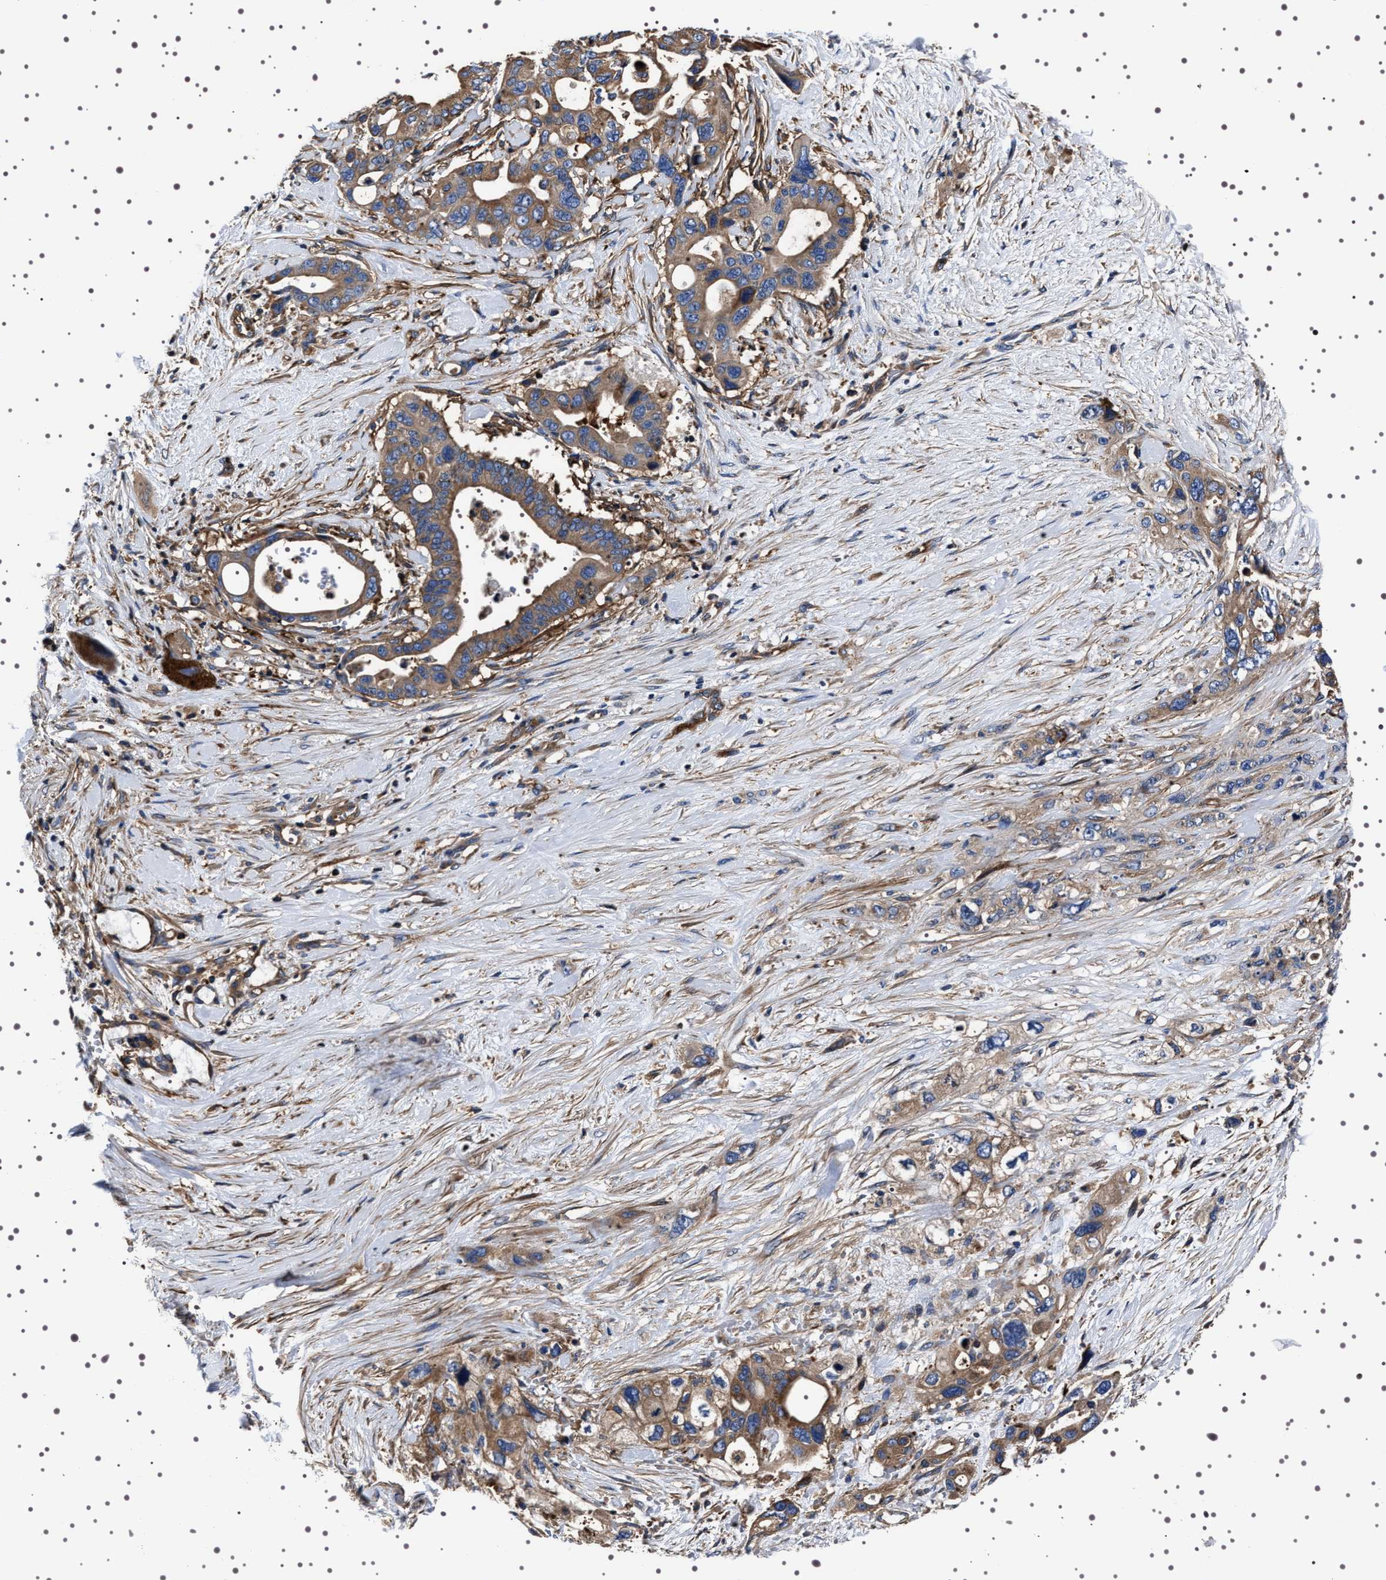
{"staining": {"intensity": "moderate", "quantity": ">75%", "location": "cytoplasmic/membranous"}, "tissue": "pancreatic cancer", "cell_type": "Tumor cells", "image_type": "cancer", "snomed": [{"axis": "morphology", "description": "Adenocarcinoma, NOS"}, {"axis": "topography", "description": "Pancreas"}], "caption": "This photomicrograph shows adenocarcinoma (pancreatic) stained with immunohistochemistry (IHC) to label a protein in brown. The cytoplasmic/membranous of tumor cells show moderate positivity for the protein. Nuclei are counter-stained blue.", "gene": "WDR1", "patient": {"sex": "male", "age": 46}}